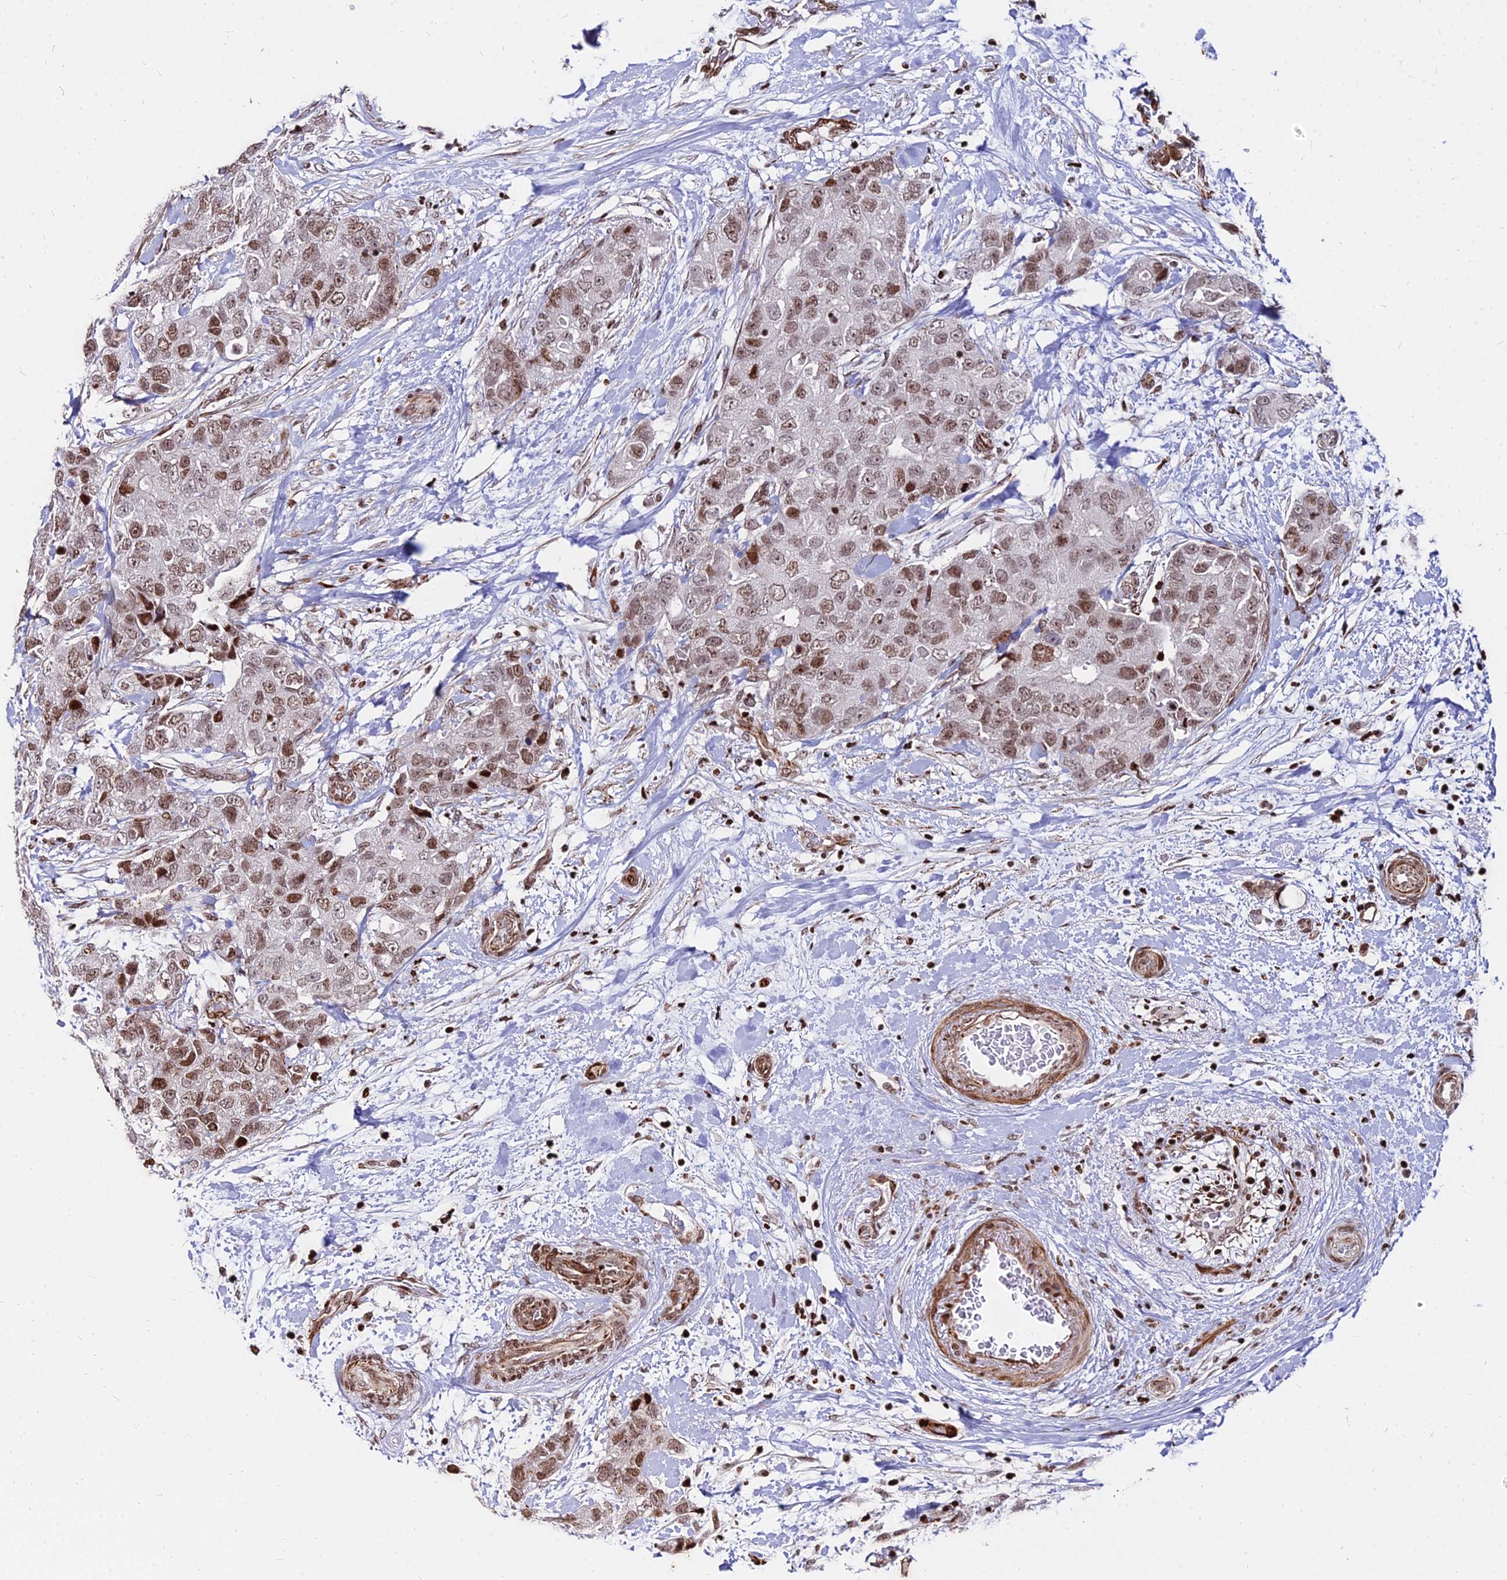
{"staining": {"intensity": "moderate", "quantity": ">75%", "location": "nuclear"}, "tissue": "breast cancer", "cell_type": "Tumor cells", "image_type": "cancer", "snomed": [{"axis": "morphology", "description": "Duct carcinoma"}, {"axis": "topography", "description": "Breast"}], "caption": "Human breast invasive ductal carcinoma stained for a protein (brown) reveals moderate nuclear positive expression in approximately >75% of tumor cells.", "gene": "NYAP2", "patient": {"sex": "female", "age": 62}}